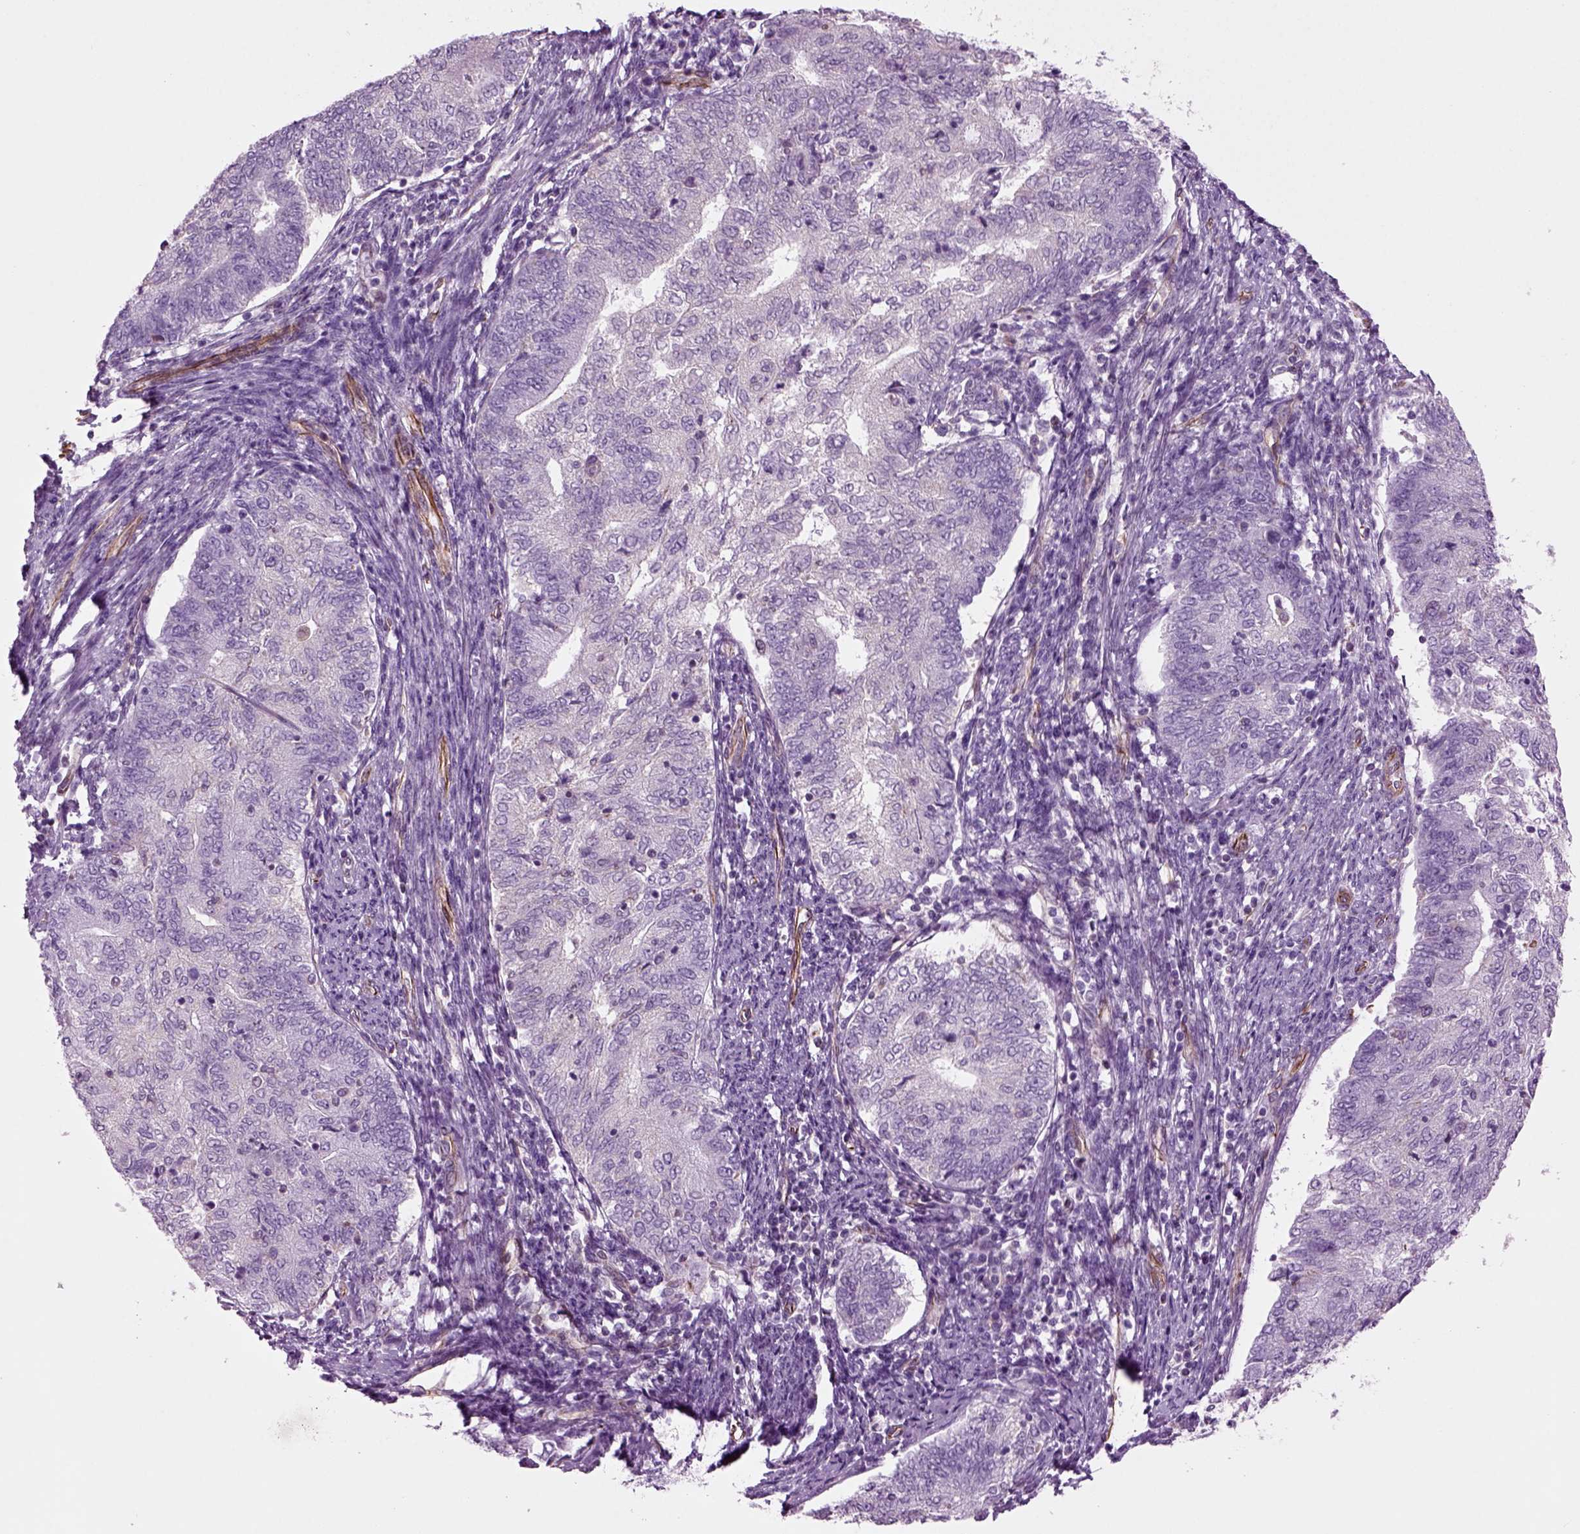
{"staining": {"intensity": "strong", "quantity": "<25%", "location": "cytoplasmic/membranous"}, "tissue": "endometrial cancer", "cell_type": "Tumor cells", "image_type": "cancer", "snomed": [{"axis": "morphology", "description": "Adenocarcinoma, NOS"}, {"axis": "topography", "description": "Endometrium"}], "caption": "Protein expression analysis of human endometrial cancer reveals strong cytoplasmic/membranous staining in approximately <25% of tumor cells.", "gene": "ACER3", "patient": {"sex": "female", "age": 65}}